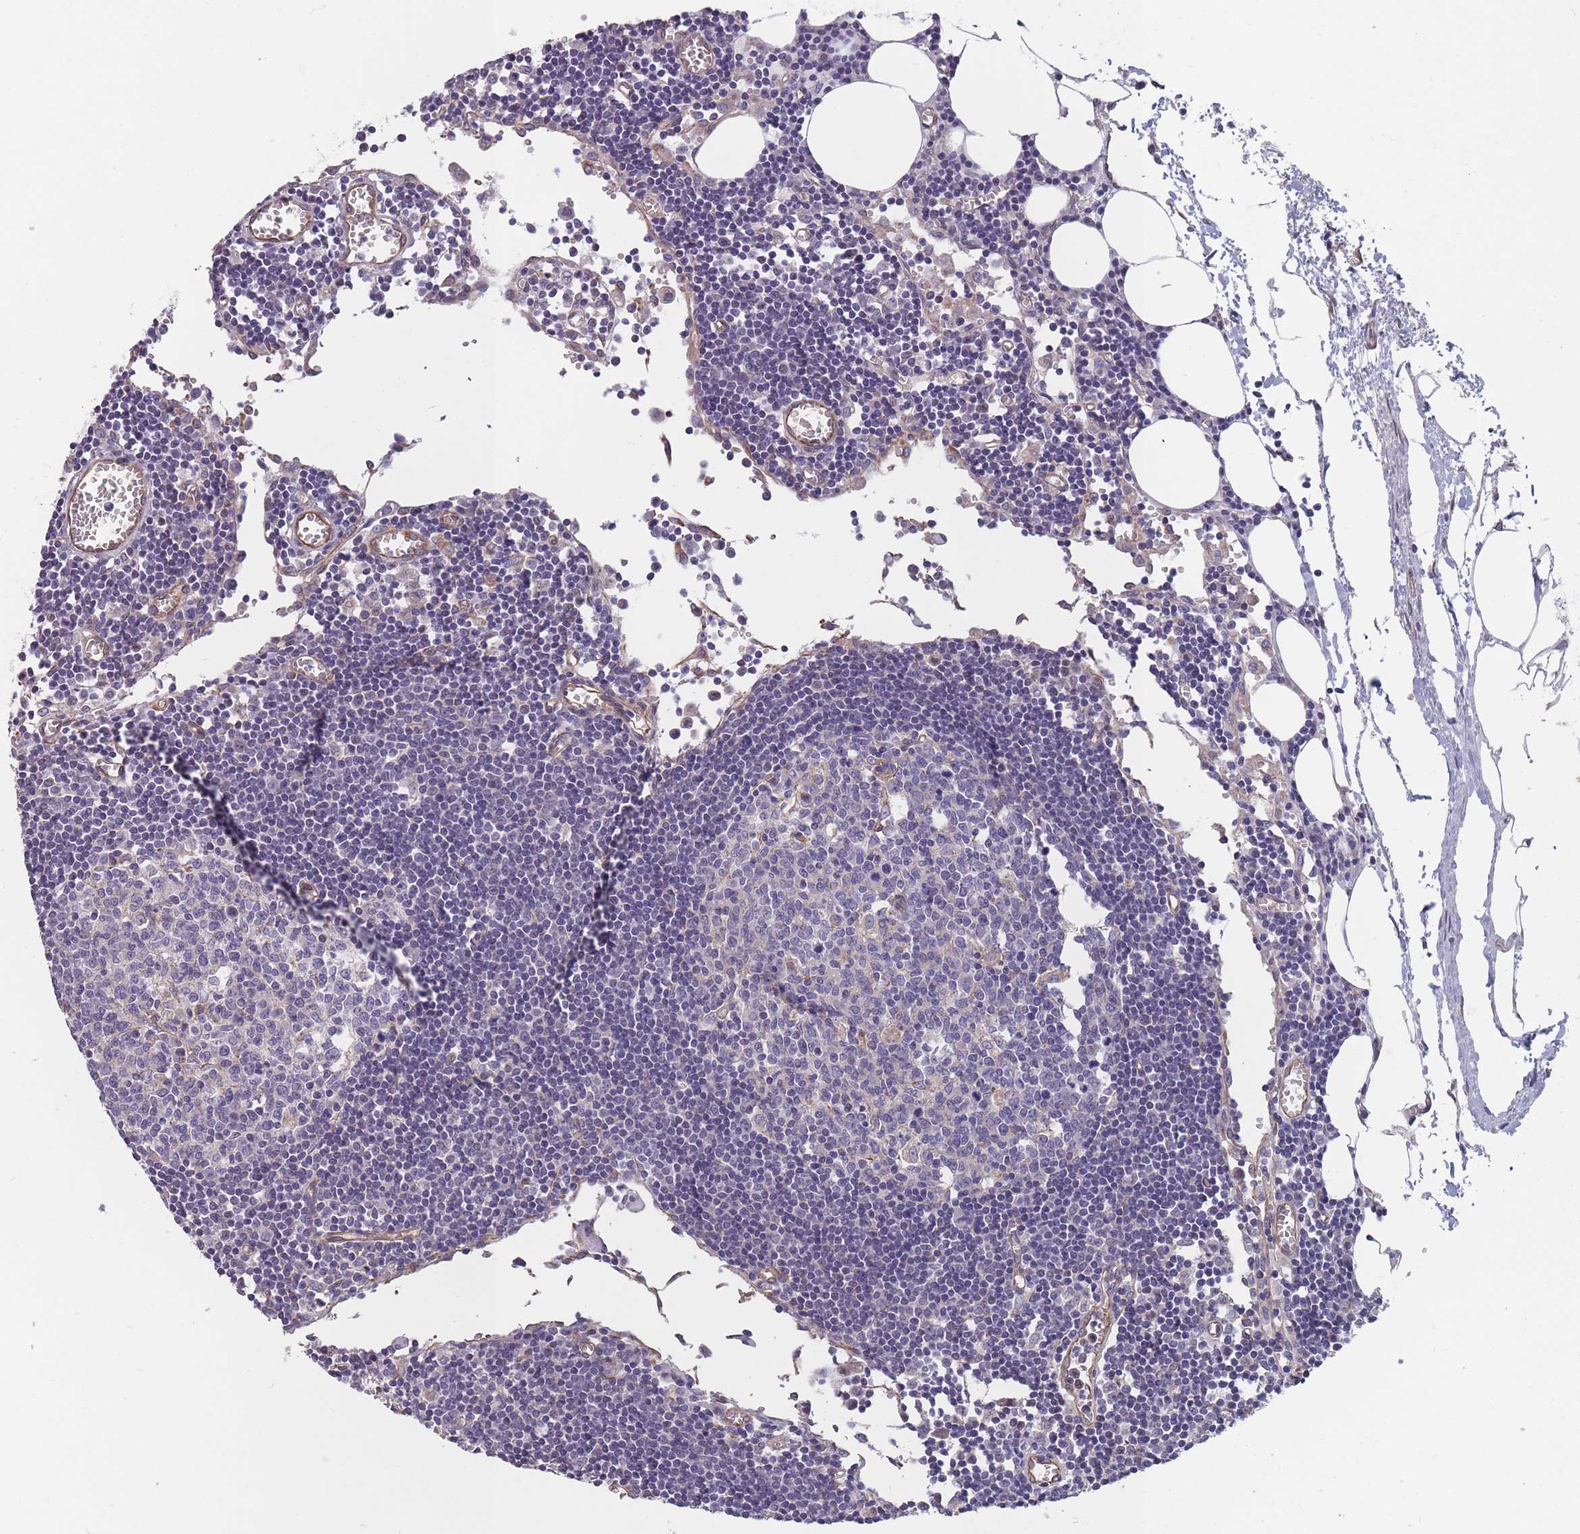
{"staining": {"intensity": "negative", "quantity": "none", "location": "none"}, "tissue": "lymph node", "cell_type": "Germinal center cells", "image_type": "normal", "snomed": [{"axis": "morphology", "description": "Normal tissue, NOS"}, {"axis": "topography", "description": "Lymph node"}], "caption": "Immunohistochemistry micrograph of unremarkable lymph node: lymph node stained with DAB exhibits no significant protein expression in germinal center cells.", "gene": "SLC1A6", "patient": {"sex": "male", "age": 62}}